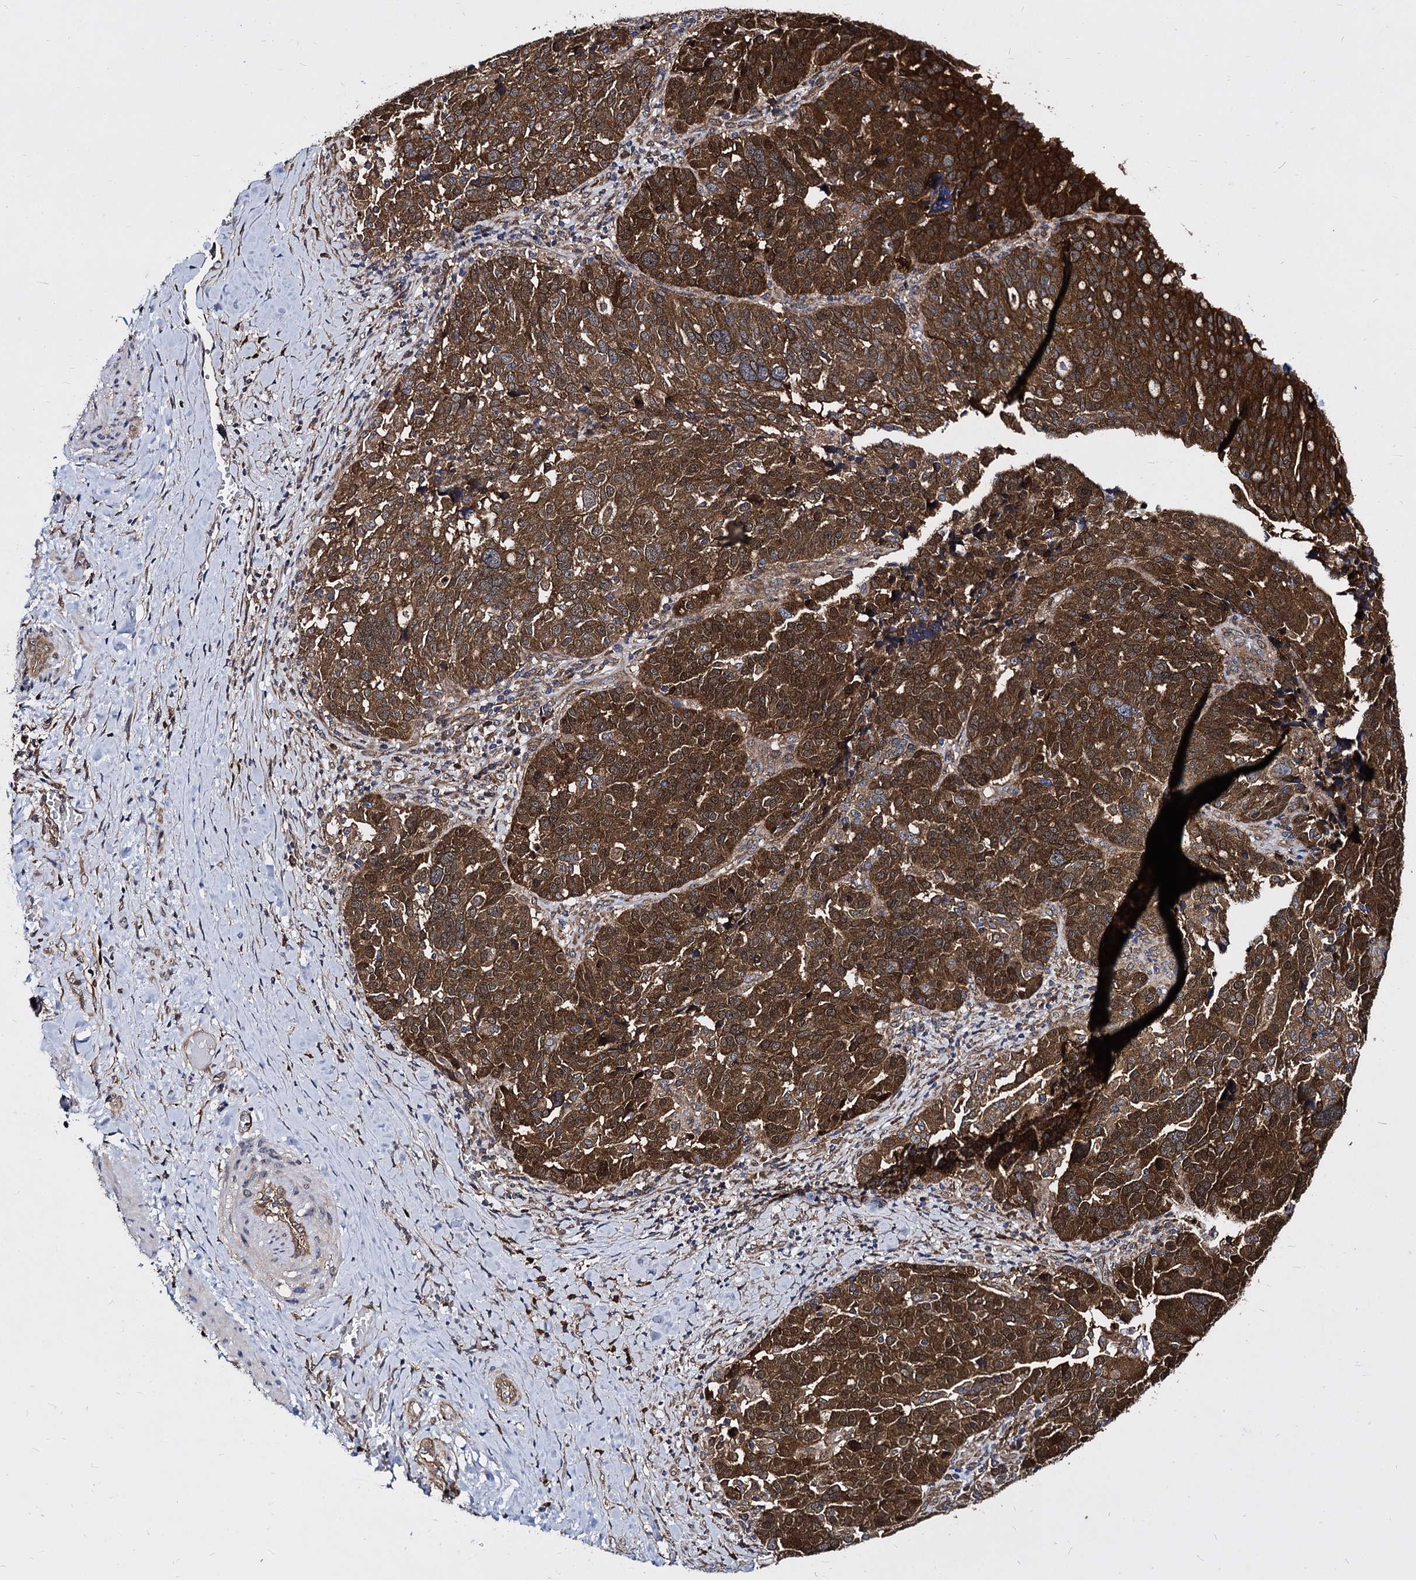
{"staining": {"intensity": "strong", "quantity": ">75%", "location": "cytoplasmic/membranous,nuclear"}, "tissue": "ovarian cancer", "cell_type": "Tumor cells", "image_type": "cancer", "snomed": [{"axis": "morphology", "description": "Cystadenocarcinoma, serous, NOS"}, {"axis": "topography", "description": "Ovary"}], "caption": "Immunohistochemistry photomicrograph of neoplastic tissue: human ovarian cancer (serous cystadenocarcinoma) stained using immunohistochemistry exhibits high levels of strong protein expression localized specifically in the cytoplasmic/membranous and nuclear of tumor cells, appearing as a cytoplasmic/membranous and nuclear brown color.", "gene": "NME1", "patient": {"sex": "female", "age": 59}}